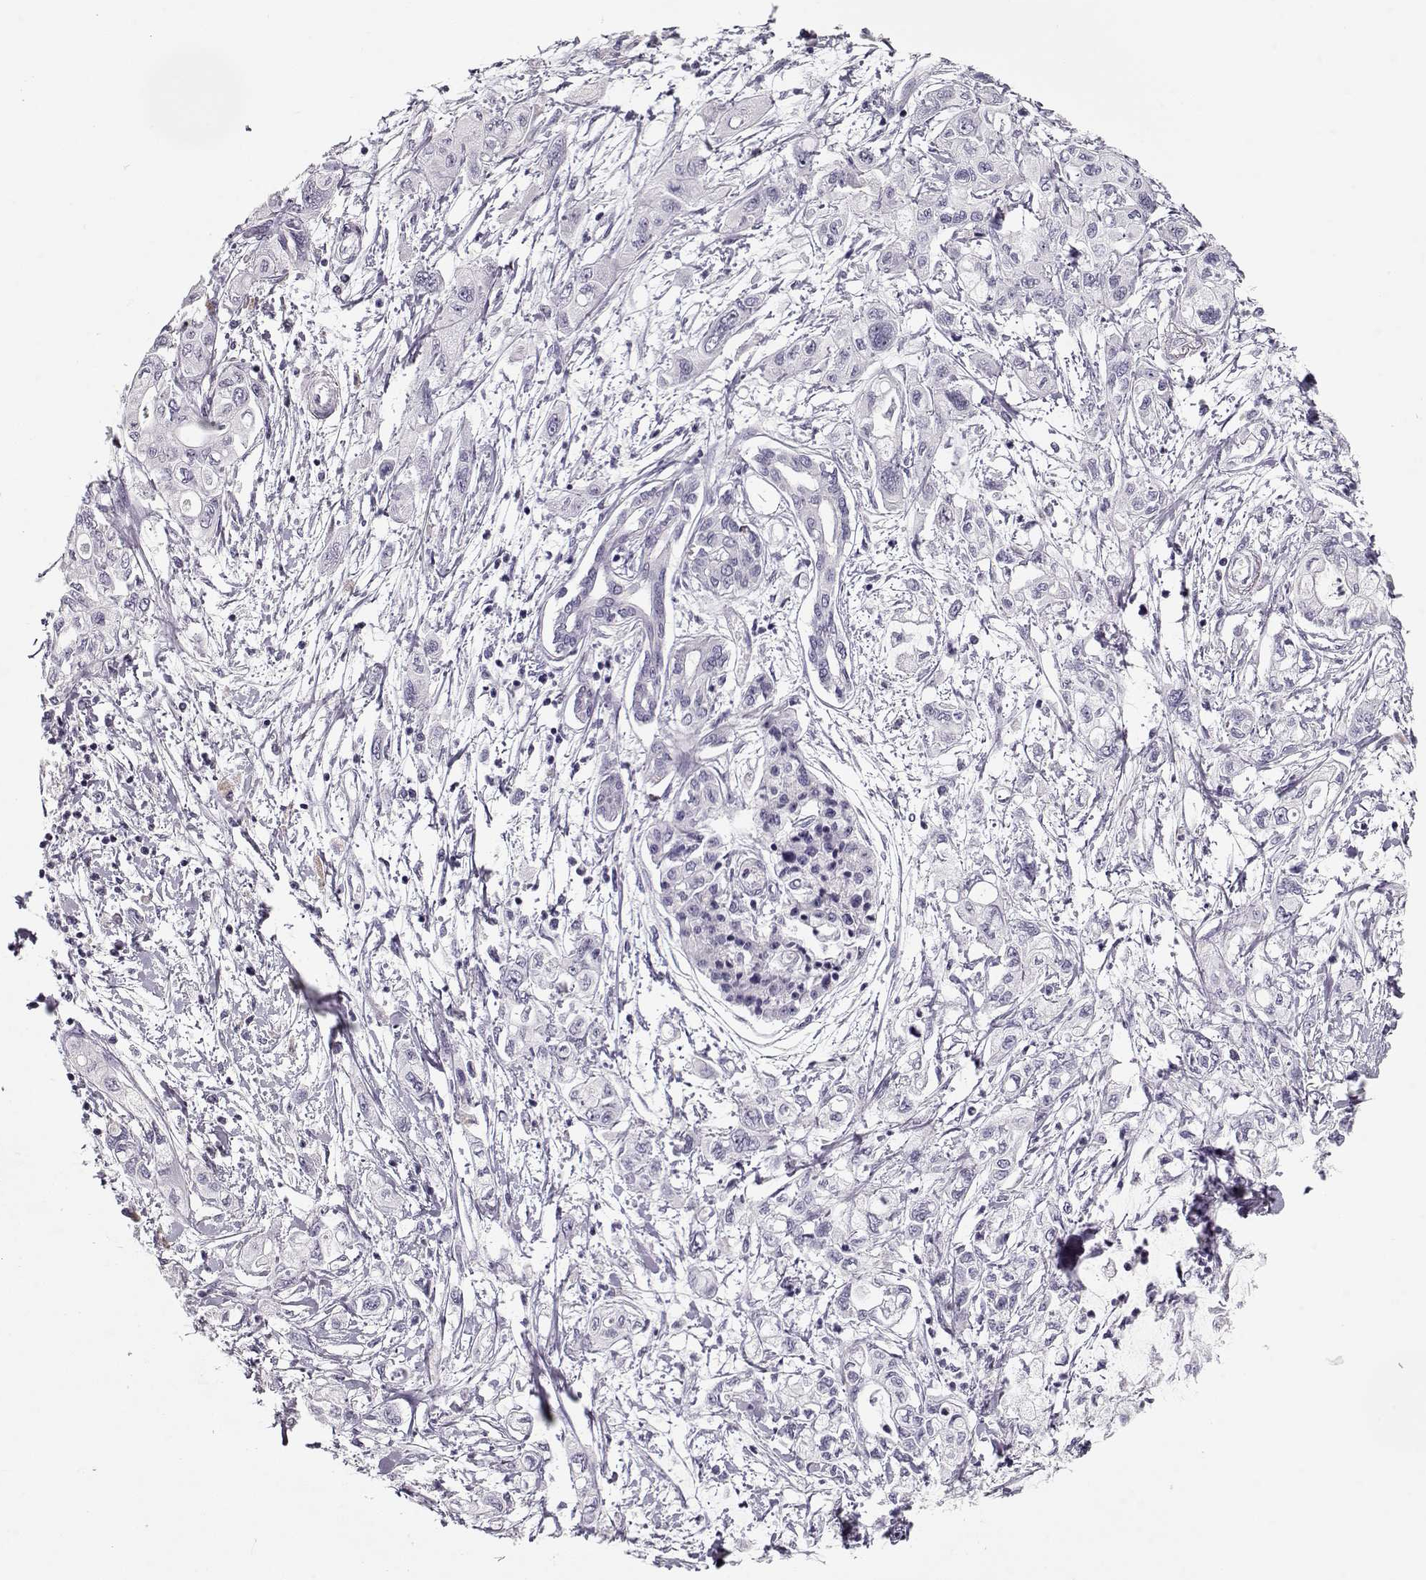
{"staining": {"intensity": "negative", "quantity": "none", "location": "none"}, "tissue": "pancreatic cancer", "cell_type": "Tumor cells", "image_type": "cancer", "snomed": [{"axis": "morphology", "description": "Adenocarcinoma, NOS"}, {"axis": "topography", "description": "Pancreas"}], "caption": "The photomicrograph displays no significant expression in tumor cells of pancreatic adenocarcinoma.", "gene": "CCDC136", "patient": {"sex": "male", "age": 54}}